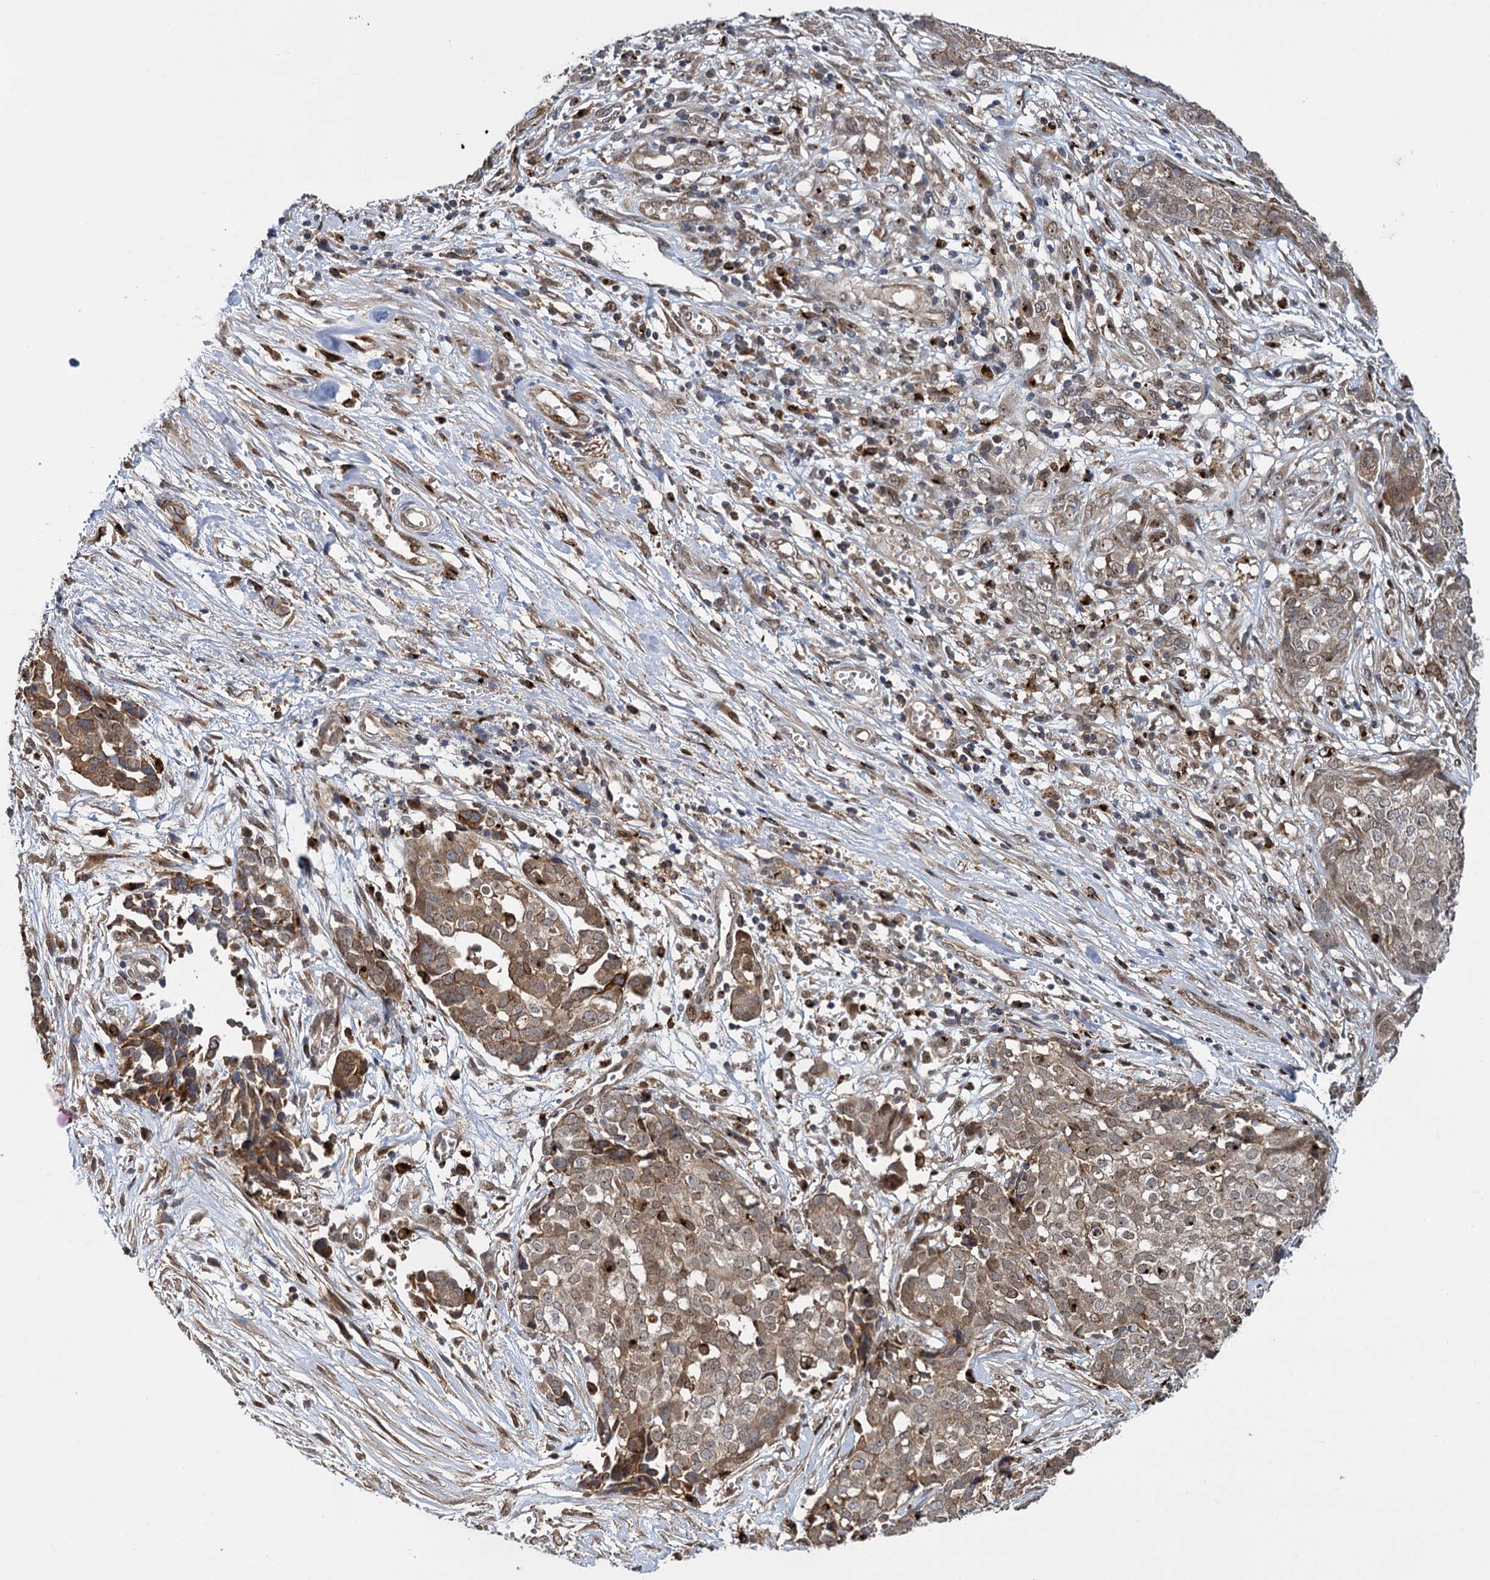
{"staining": {"intensity": "moderate", "quantity": "25%-75%", "location": "cytoplasmic/membranous"}, "tissue": "ovarian cancer", "cell_type": "Tumor cells", "image_type": "cancer", "snomed": [{"axis": "morphology", "description": "Cystadenocarcinoma, serous, NOS"}, {"axis": "topography", "description": "Soft tissue"}, {"axis": "topography", "description": "Ovary"}], "caption": "Brown immunohistochemical staining in ovarian cancer (serous cystadenocarcinoma) displays moderate cytoplasmic/membranous staining in about 25%-75% of tumor cells.", "gene": "GAL3ST4", "patient": {"sex": "female", "age": 57}}